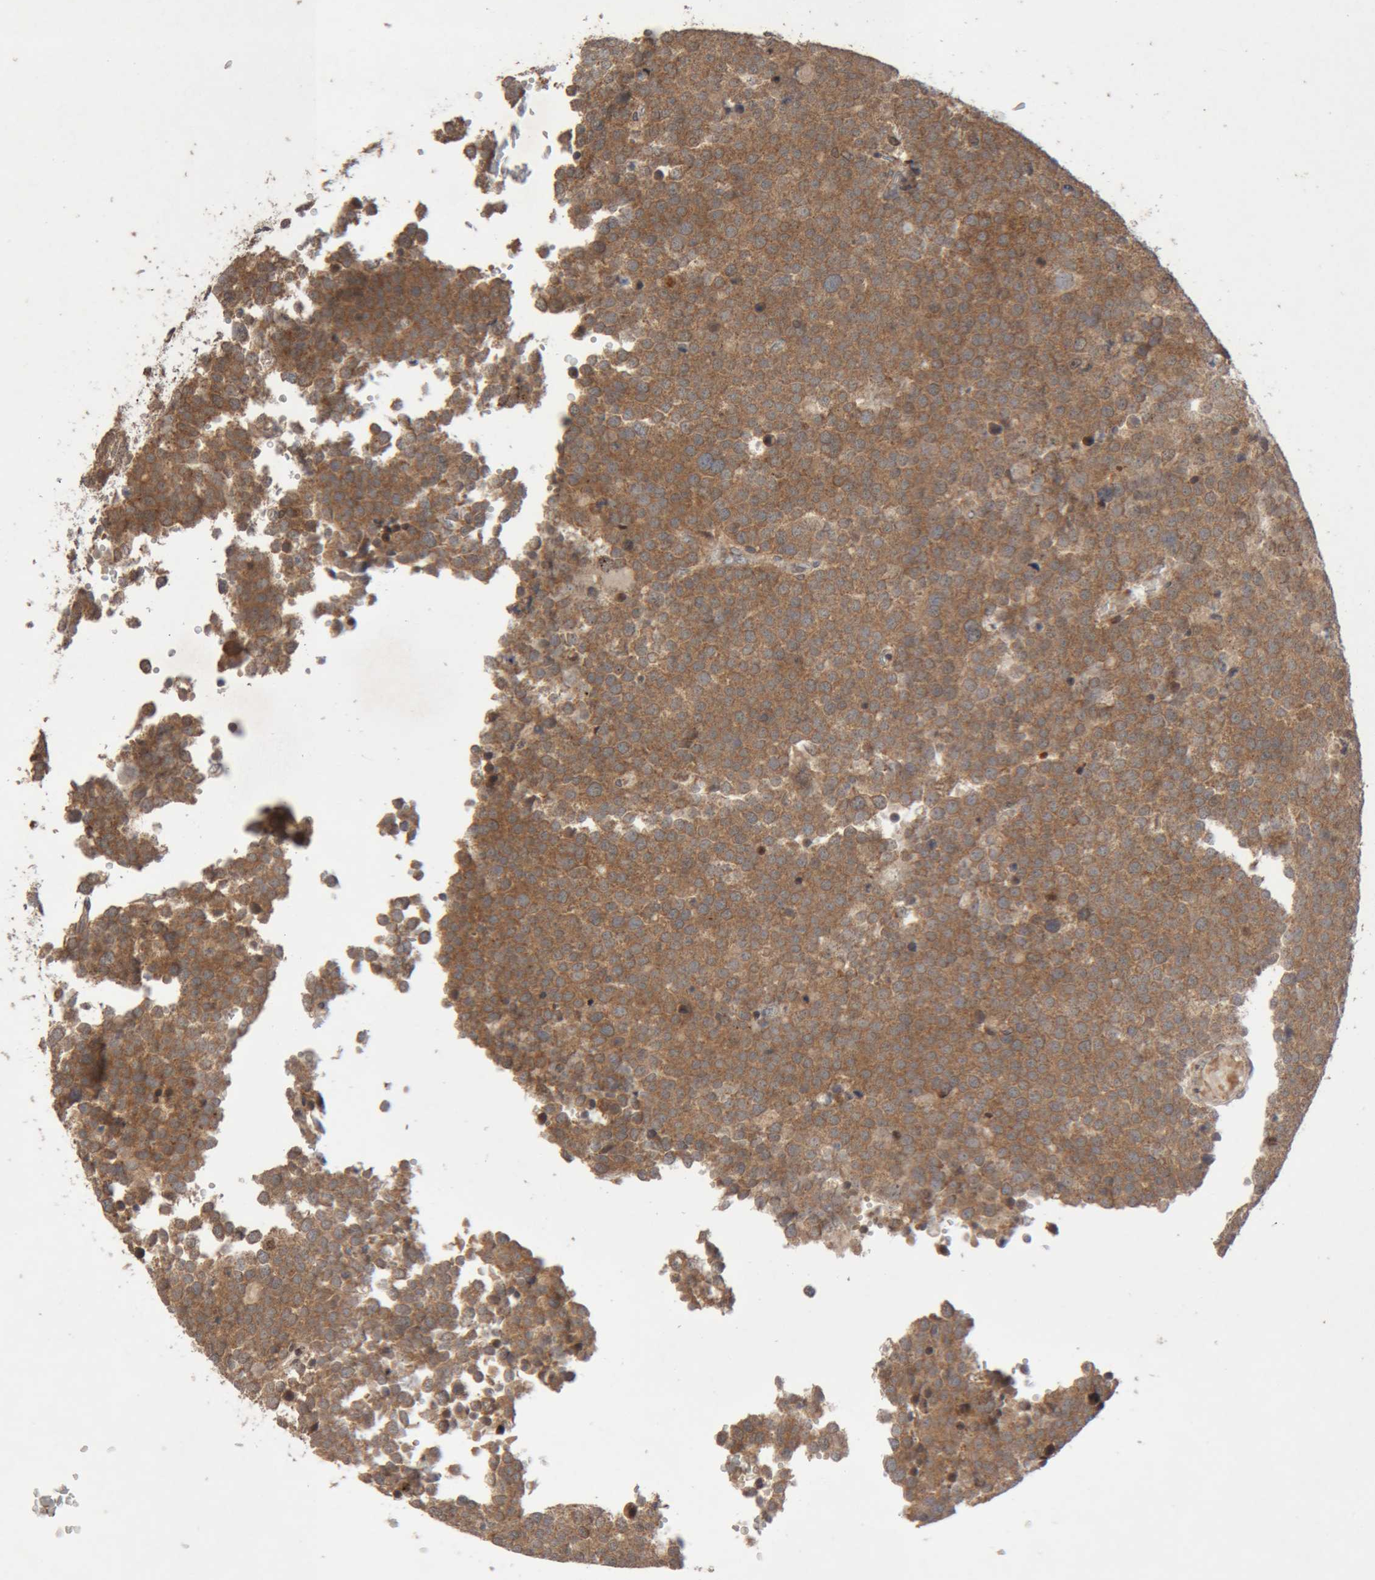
{"staining": {"intensity": "moderate", "quantity": ">75%", "location": "cytoplasmic/membranous"}, "tissue": "testis cancer", "cell_type": "Tumor cells", "image_type": "cancer", "snomed": [{"axis": "morphology", "description": "Seminoma, NOS"}, {"axis": "topography", "description": "Testis"}], "caption": "The immunohistochemical stain highlights moderate cytoplasmic/membranous staining in tumor cells of seminoma (testis) tissue.", "gene": "KIF21B", "patient": {"sex": "male", "age": 71}}